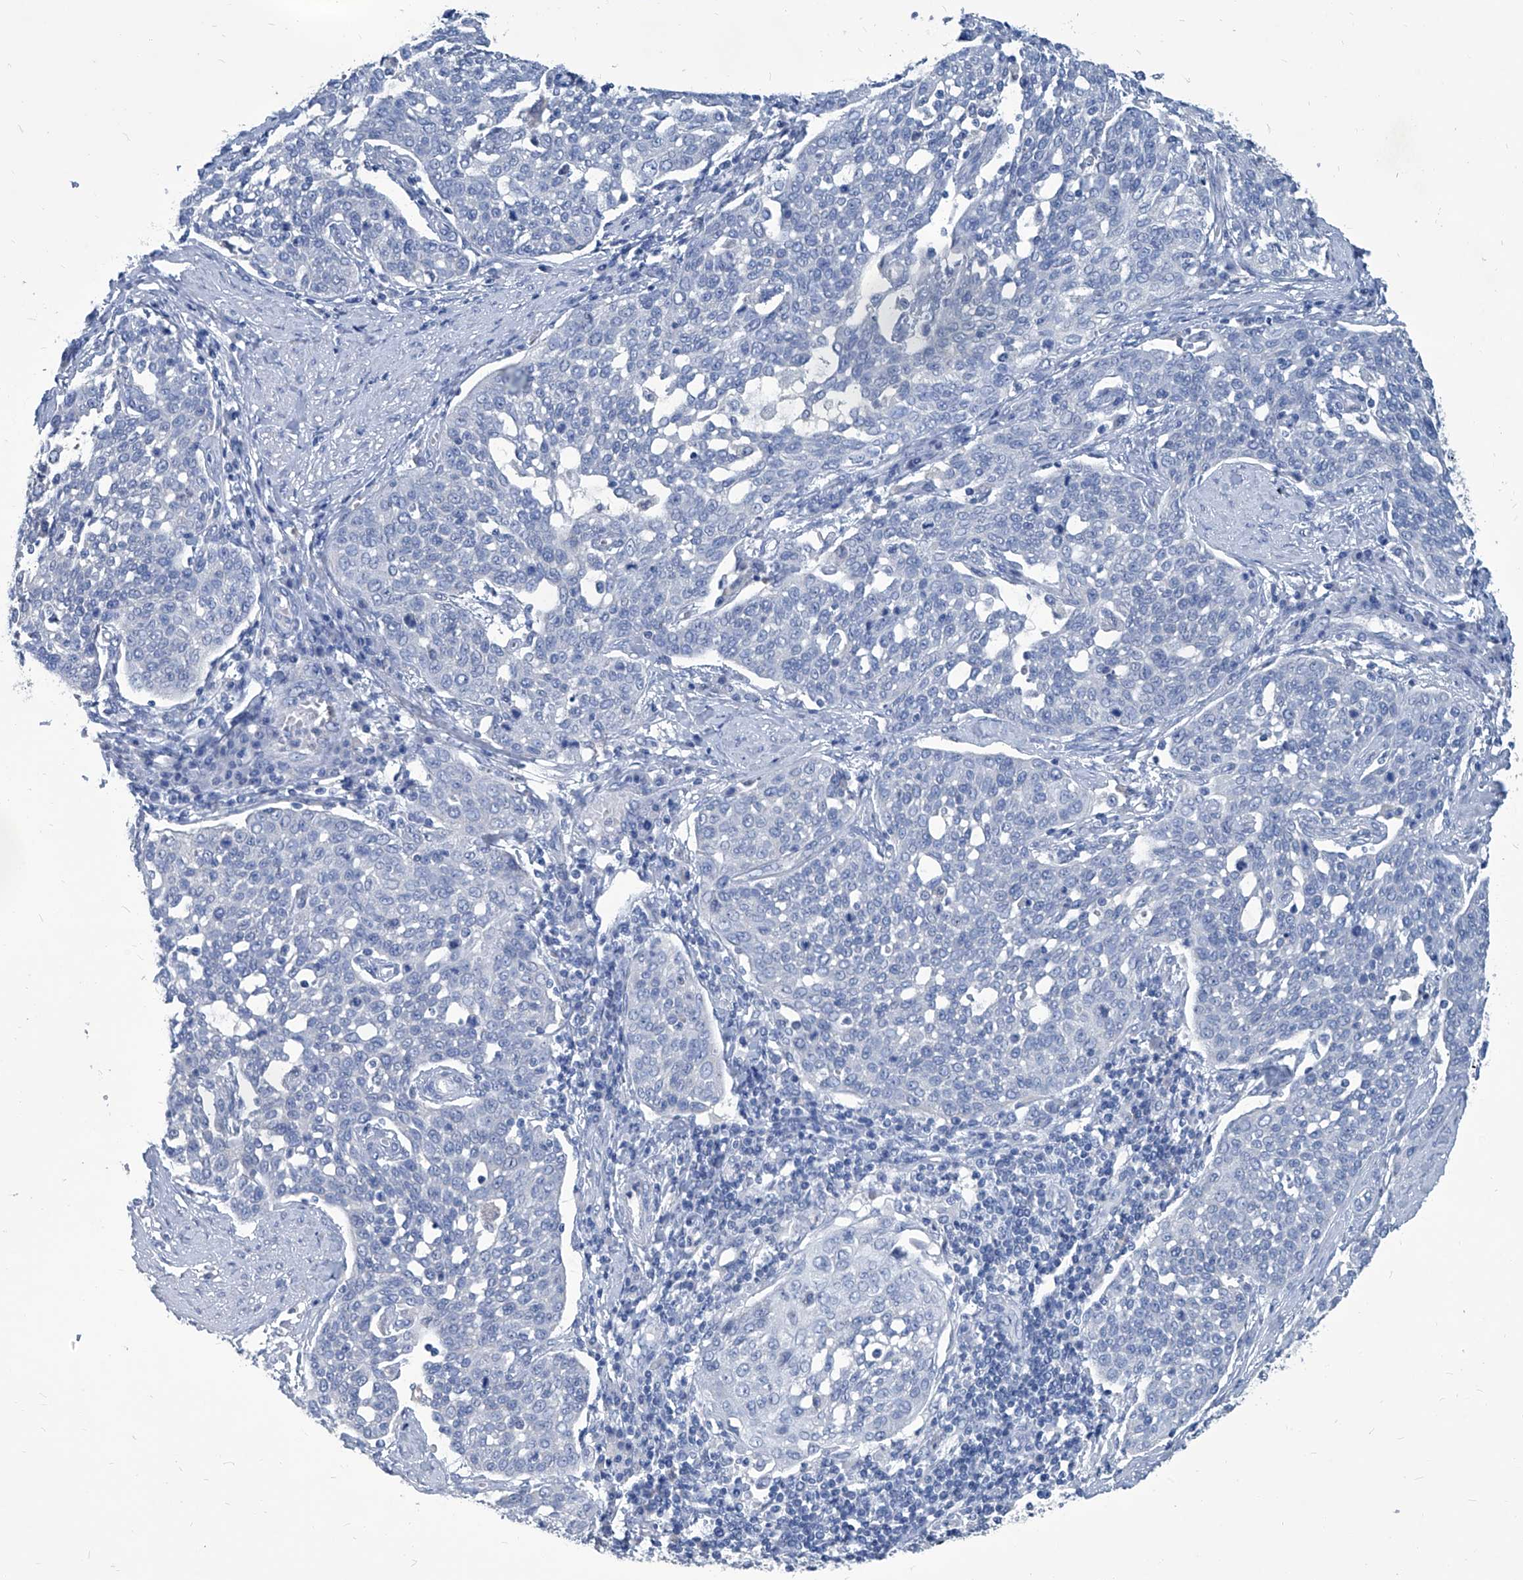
{"staining": {"intensity": "negative", "quantity": "none", "location": "none"}, "tissue": "cervical cancer", "cell_type": "Tumor cells", "image_type": "cancer", "snomed": [{"axis": "morphology", "description": "Squamous cell carcinoma, NOS"}, {"axis": "topography", "description": "Cervix"}], "caption": "Squamous cell carcinoma (cervical) was stained to show a protein in brown. There is no significant expression in tumor cells. (DAB (3,3'-diaminobenzidine) IHC visualized using brightfield microscopy, high magnification).", "gene": "MTARC1", "patient": {"sex": "female", "age": 34}}